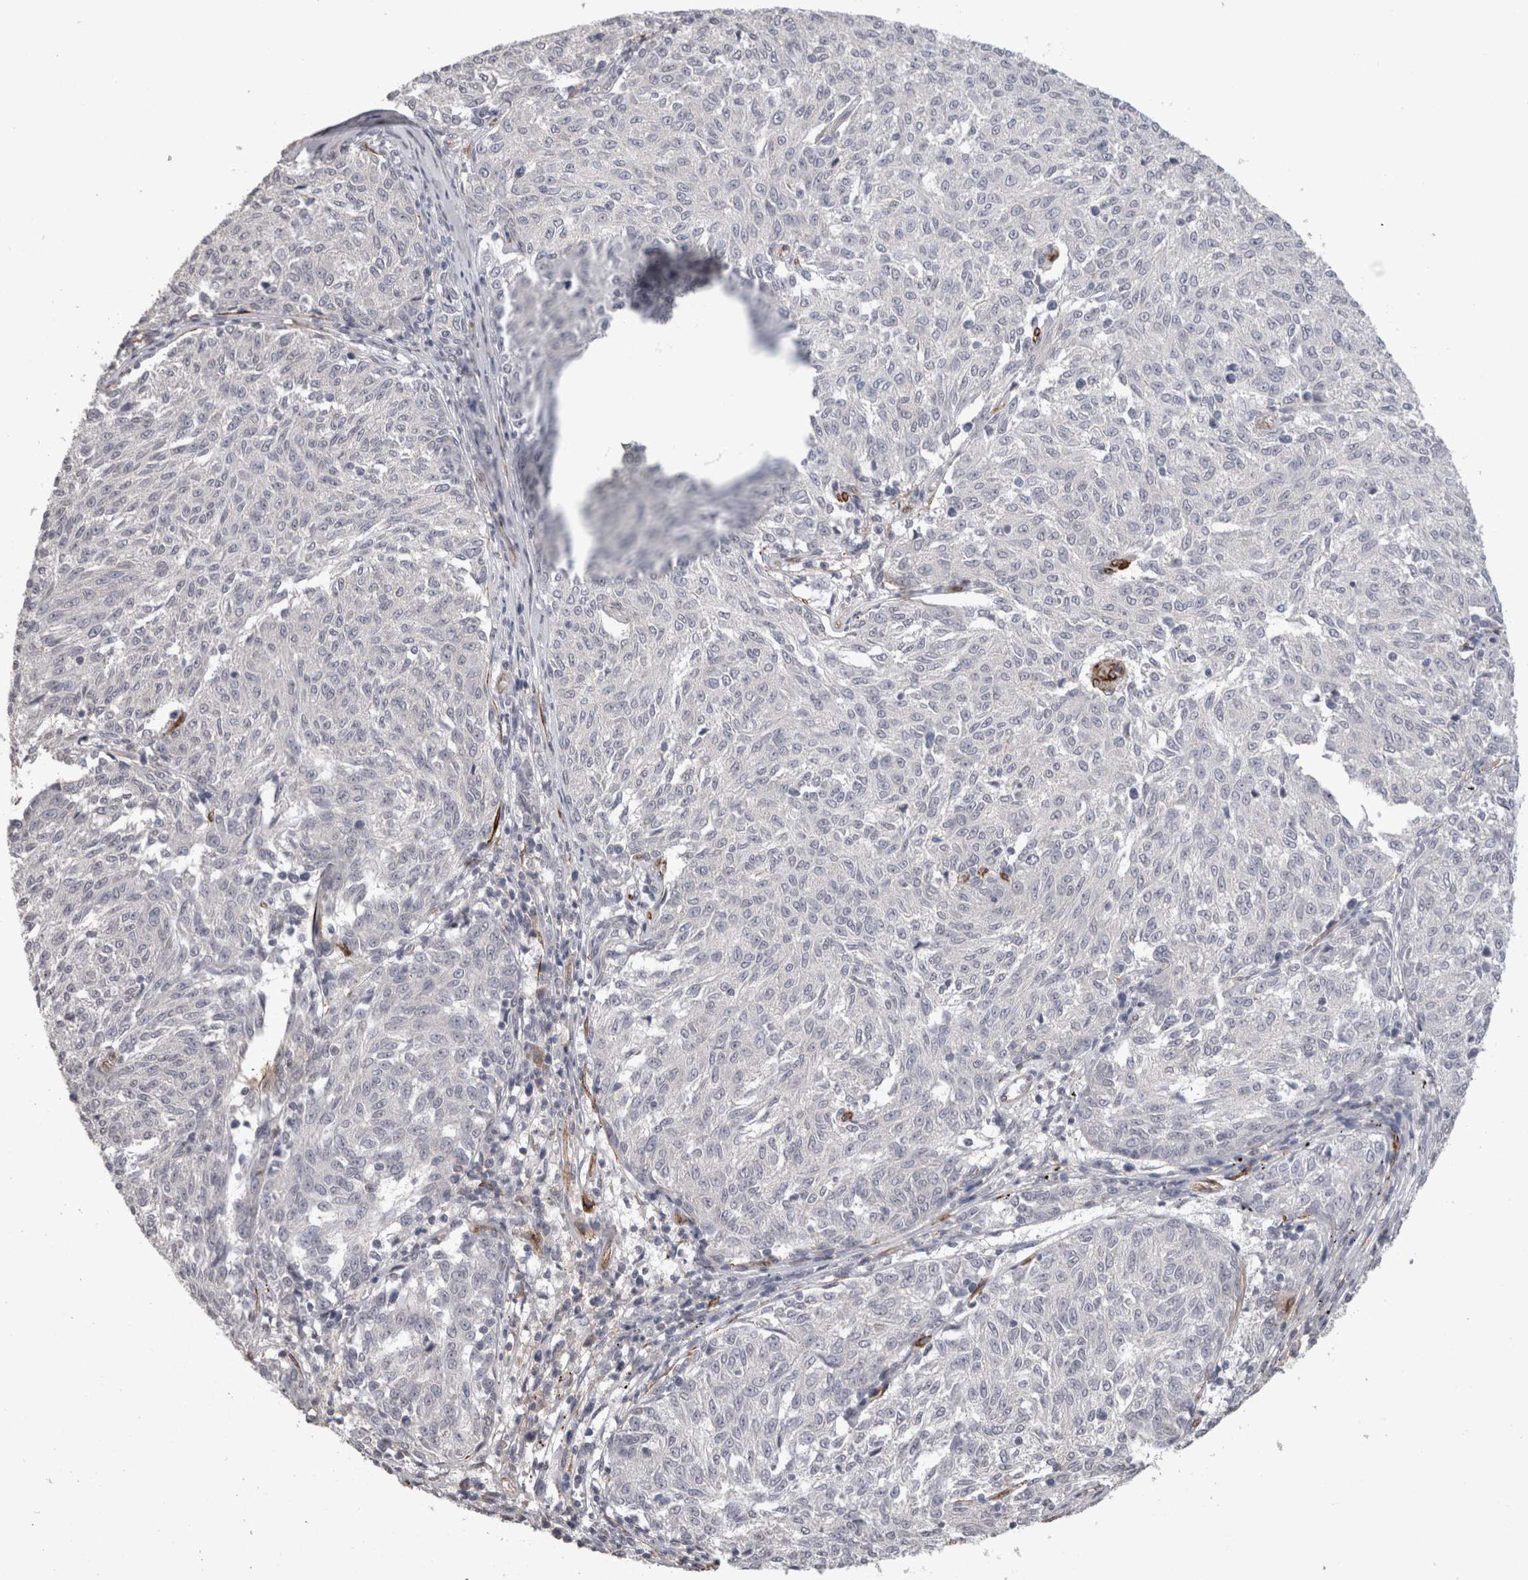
{"staining": {"intensity": "negative", "quantity": "none", "location": "none"}, "tissue": "melanoma", "cell_type": "Tumor cells", "image_type": "cancer", "snomed": [{"axis": "morphology", "description": "Malignant melanoma, NOS"}, {"axis": "topography", "description": "Skin"}], "caption": "Photomicrograph shows no significant protein positivity in tumor cells of malignant melanoma.", "gene": "CDH13", "patient": {"sex": "female", "age": 72}}